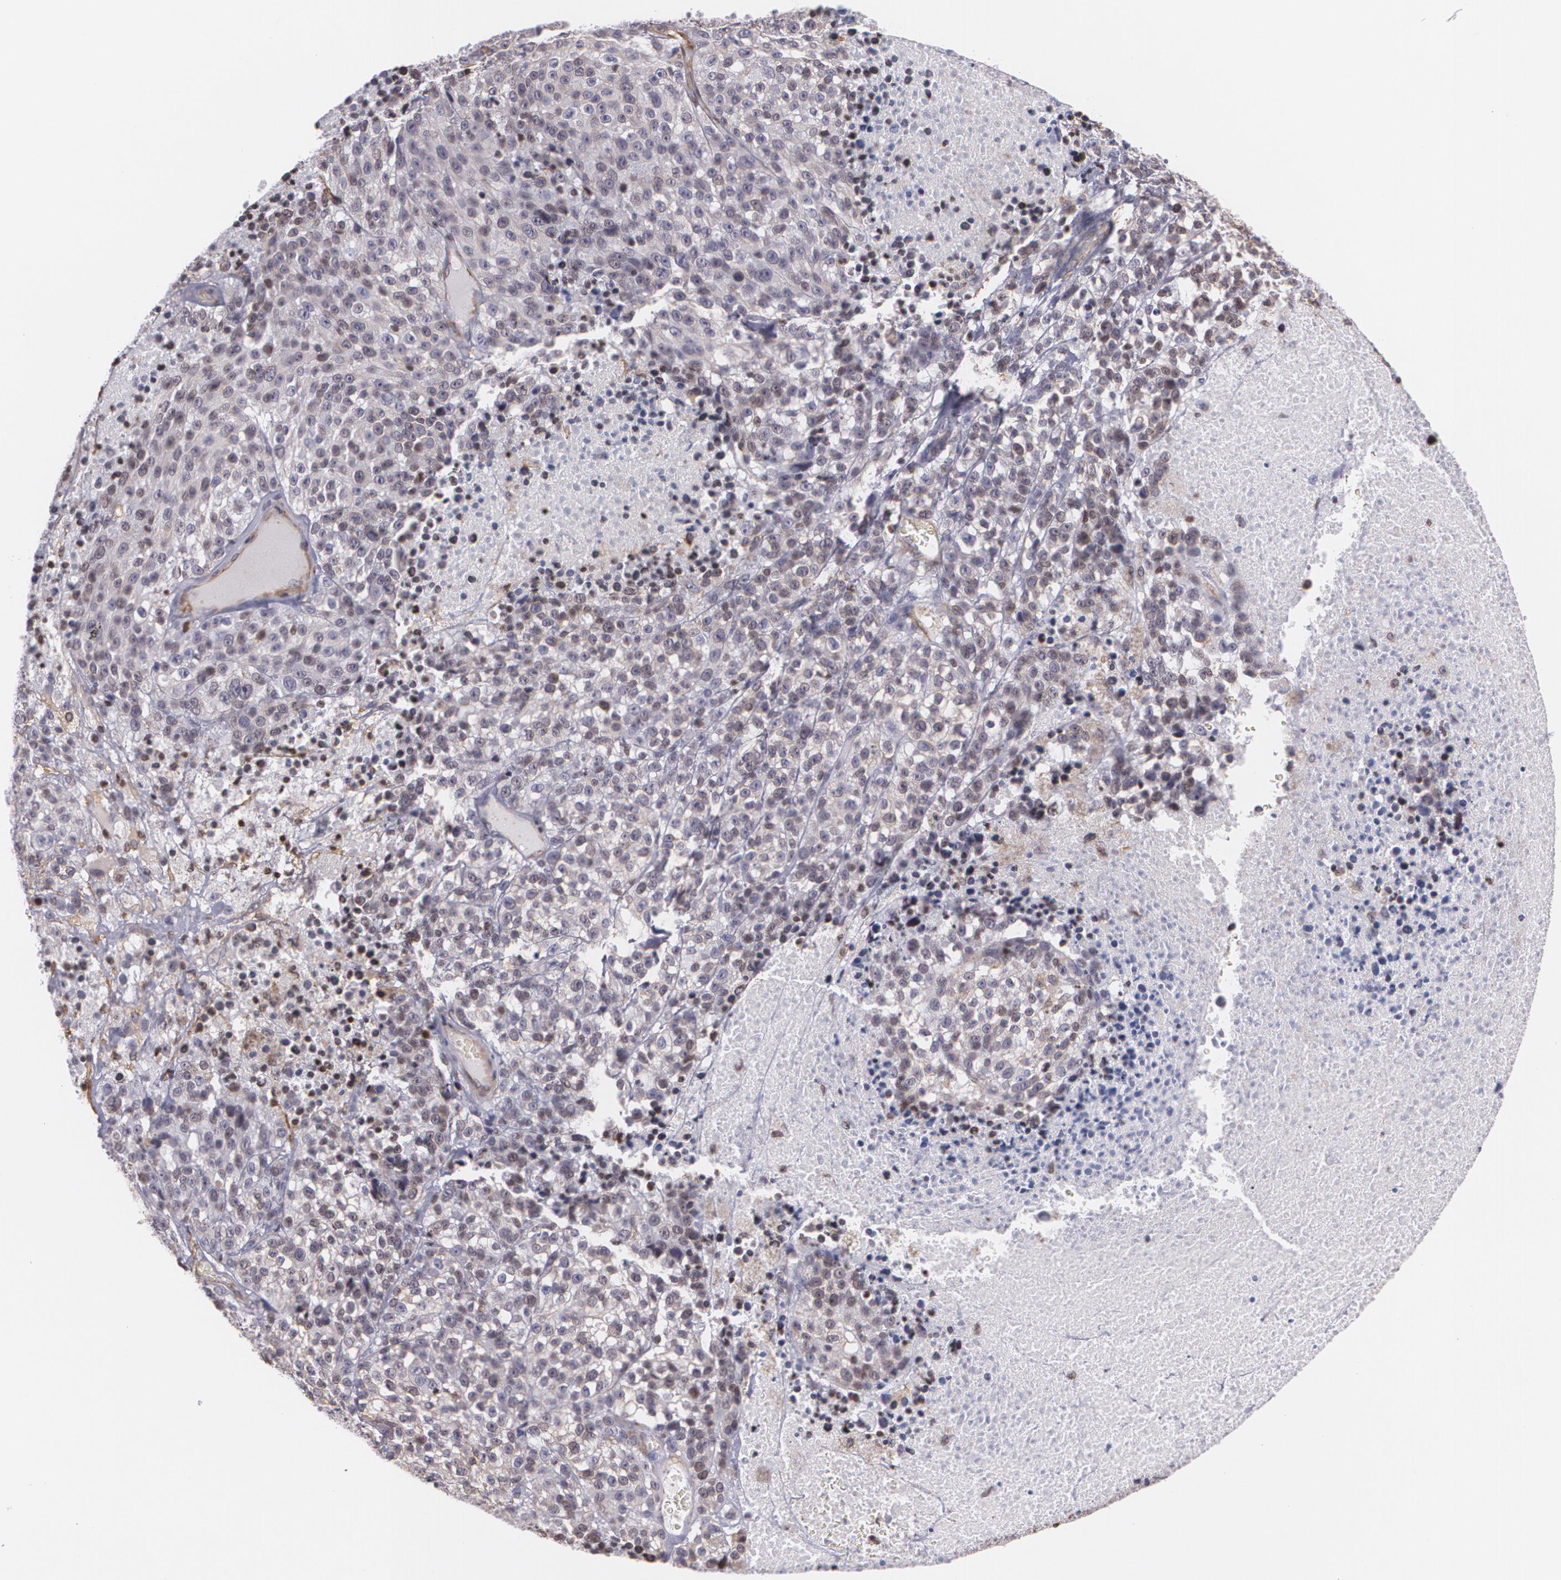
{"staining": {"intensity": "weak", "quantity": "25%-75%", "location": "cytoplasmic/membranous"}, "tissue": "melanoma", "cell_type": "Tumor cells", "image_type": "cancer", "snomed": [{"axis": "morphology", "description": "Malignant melanoma, Metastatic site"}, {"axis": "topography", "description": "Cerebral cortex"}], "caption": "Approximately 25%-75% of tumor cells in malignant melanoma (metastatic site) reveal weak cytoplasmic/membranous protein positivity as visualized by brown immunohistochemical staining.", "gene": "VAMP1", "patient": {"sex": "female", "age": 52}}